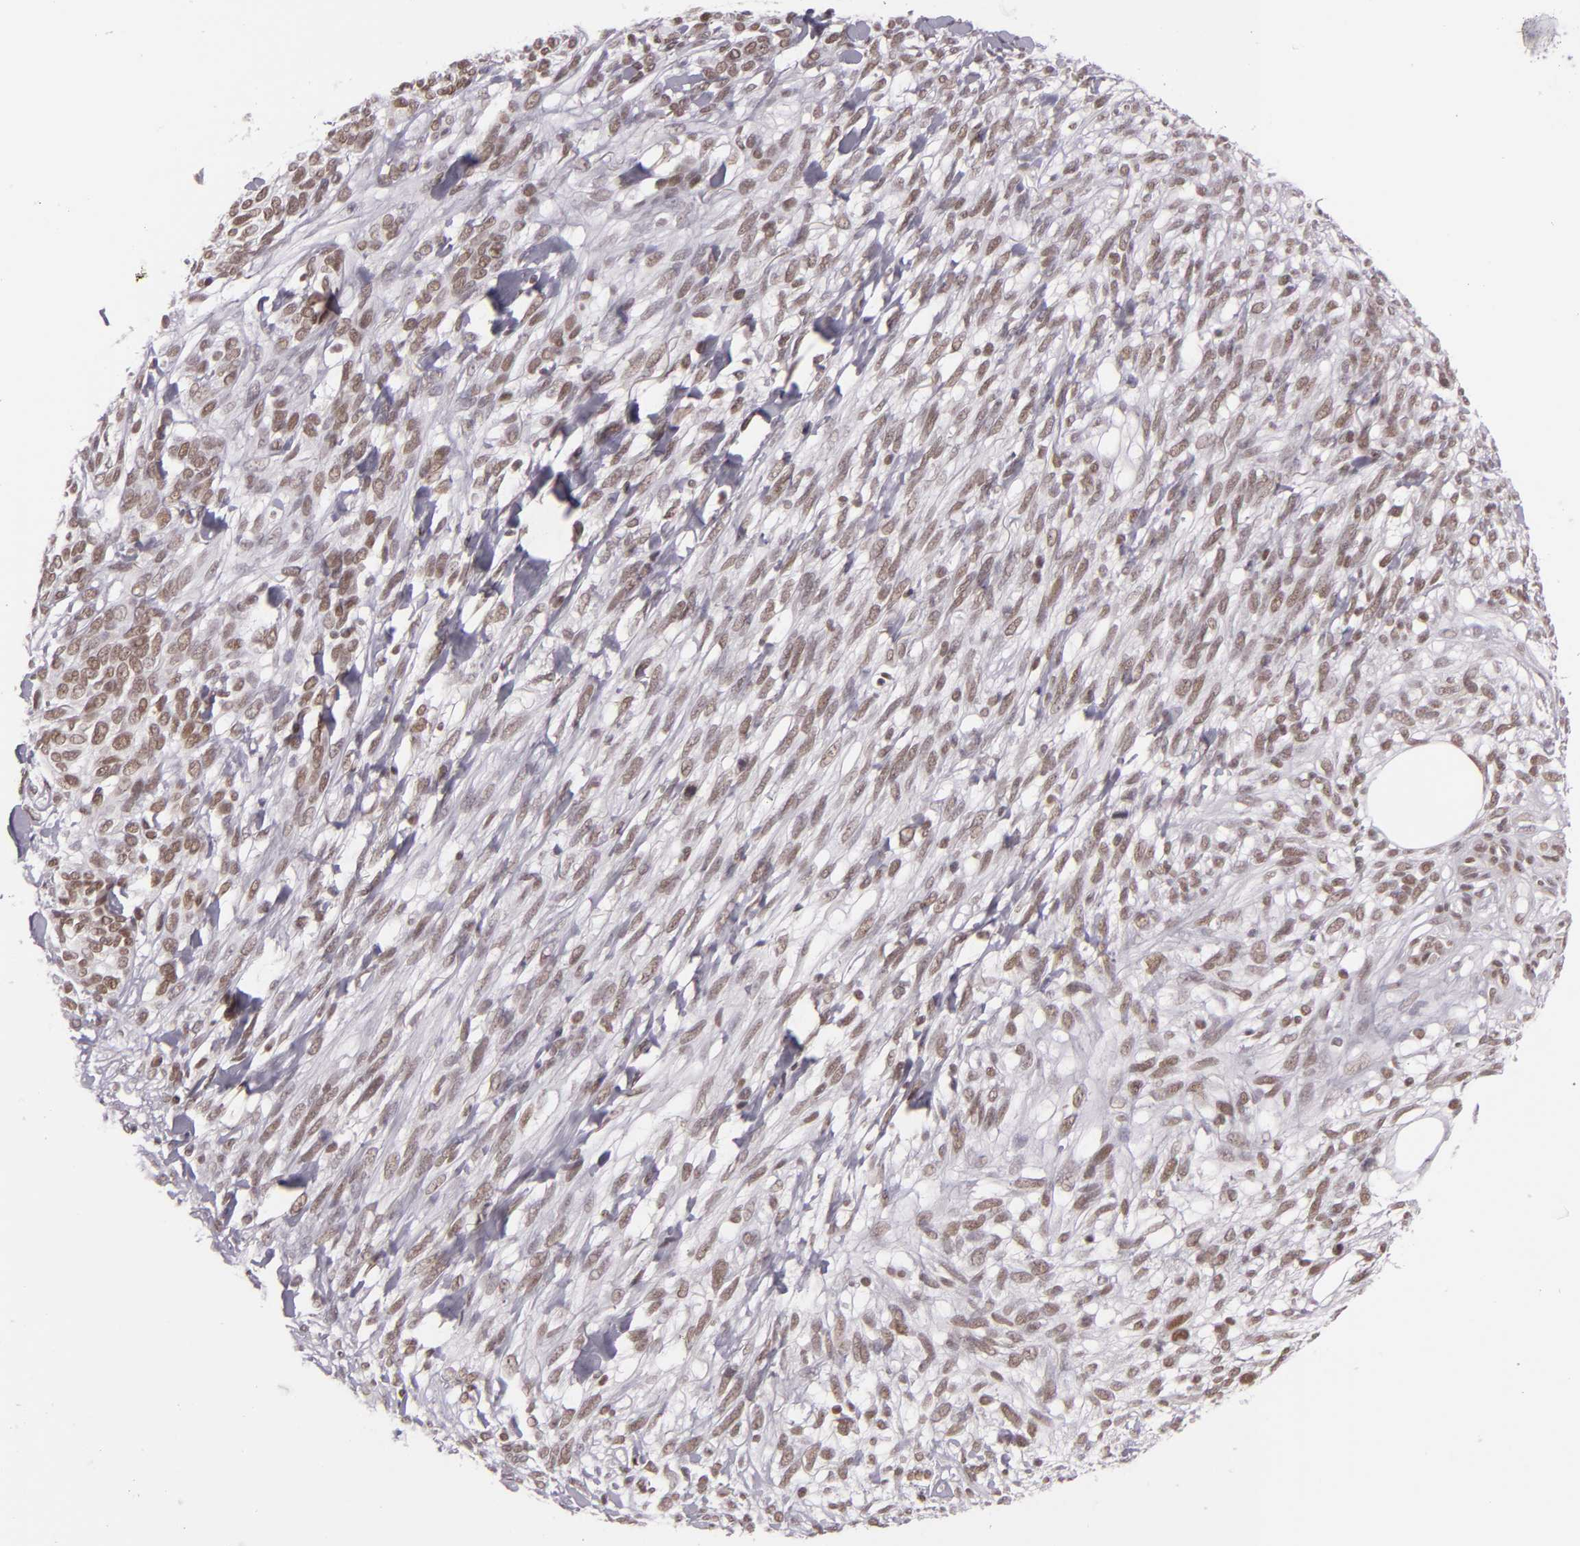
{"staining": {"intensity": "moderate", "quantity": ">75%", "location": "nuclear"}, "tissue": "melanoma", "cell_type": "Tumor cells", "image_type": "cancer", "snomed": [{"axis": "morphology", "description": "Malignant melanoma, NOS"}, {"axis": "topography", "description": "Skin"}], "caption": "High-magnification brightfield microscopy of malignant melanoma stained with DAB (3,3'-diaminobenzidine) (brown) and counterstained with hematoxylin (blue). tumor cells exhibit moderate nuclear positivity is seen in approximately>75% of cells. (brown staining indicates protein expression, while blue staining denotes nuclei).", "gene": "ZFX", "patient": {"sex": "female", "age": 85}}